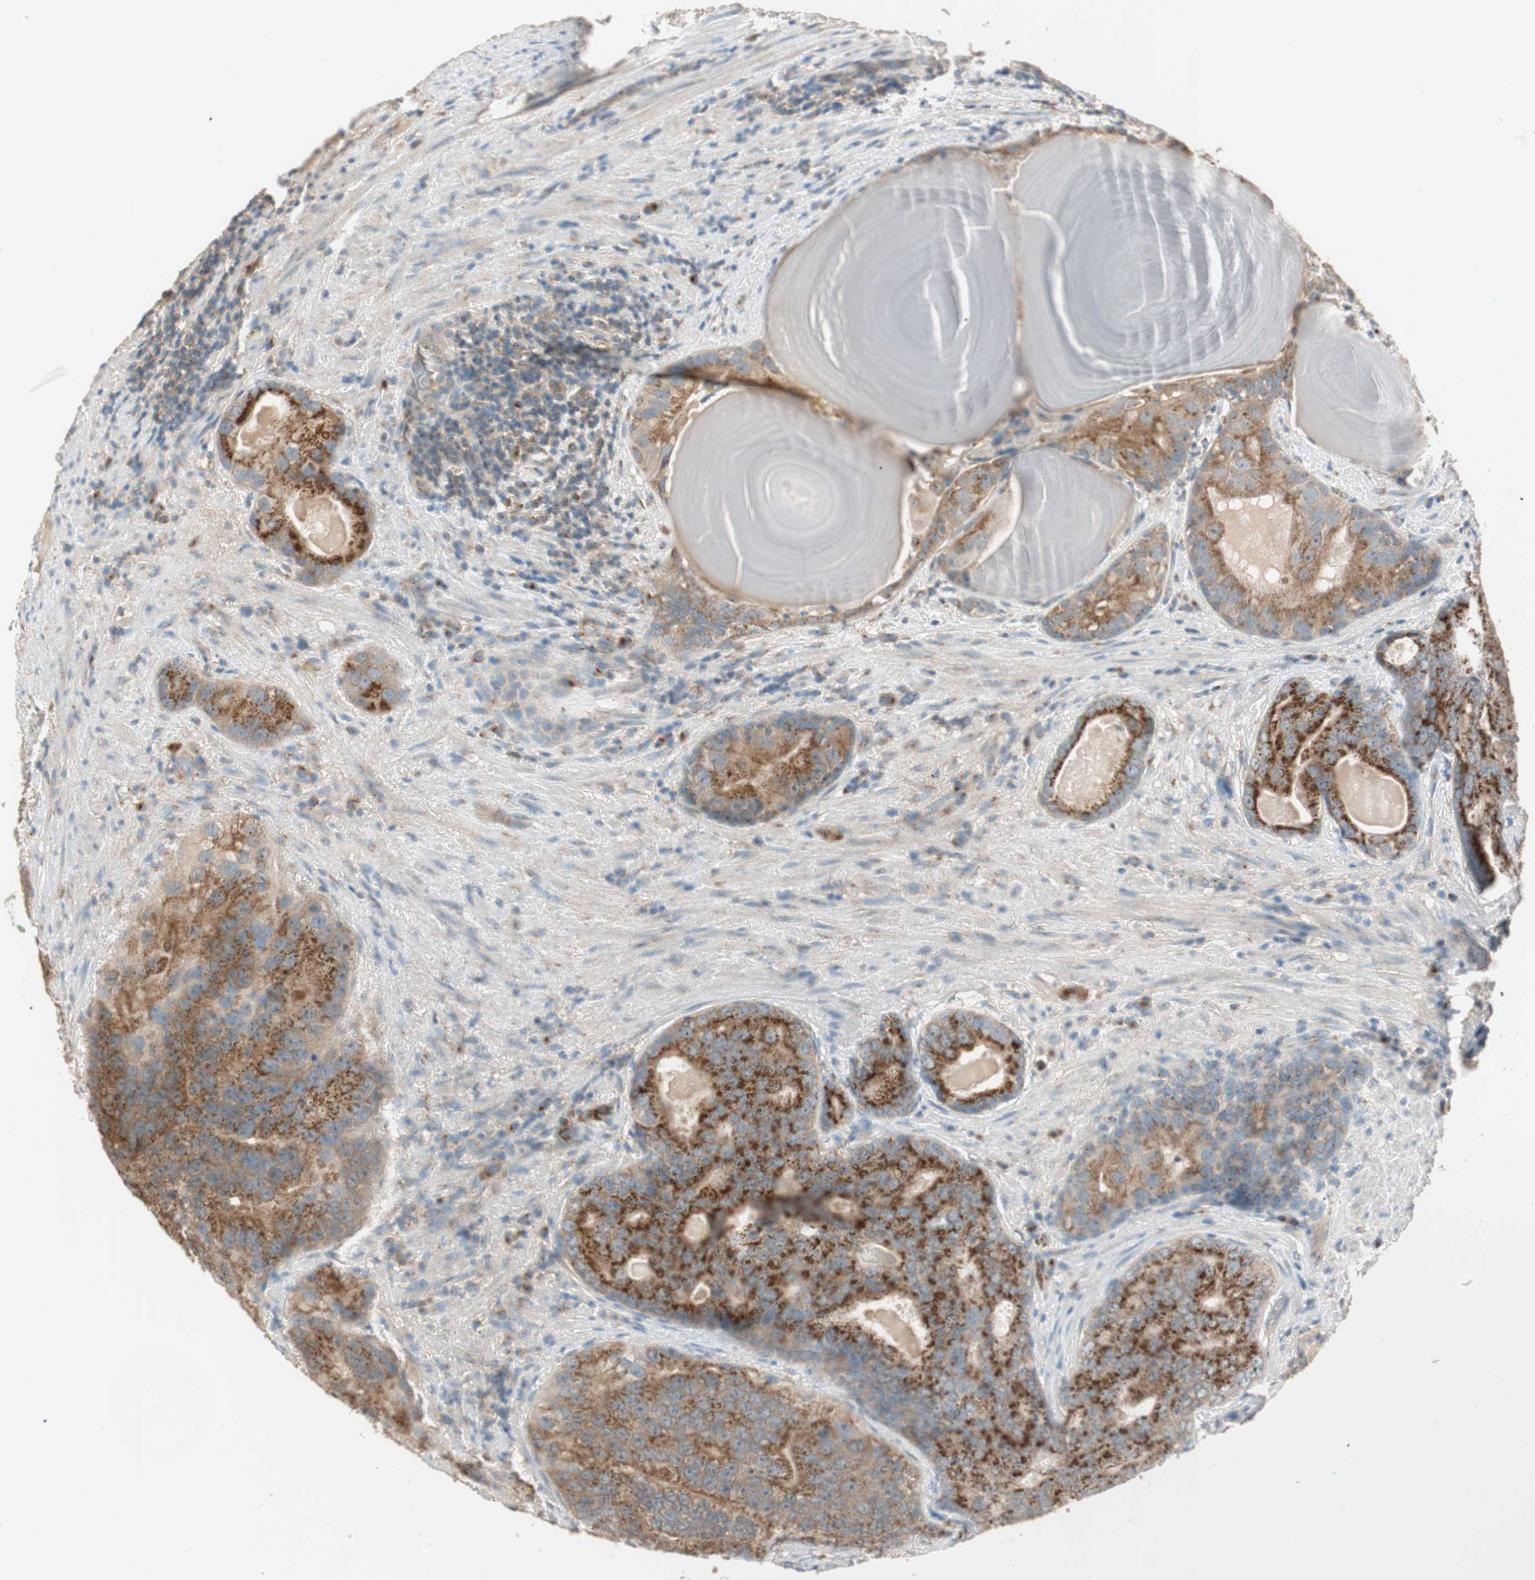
{"staining": {"intensity": "strong", "quantity": ">75%", "location": "cytoplasmic/membranous"}, "tissue": "prostate cancer", "cell_type": "Tumor cells", "image_type": "cancer", "snomed": [{"axis": "morphology", "description": "Adenocarcinoma, High grade"}, {"axis": "topography", "description": "Prostate"}], "caption": "Immunohistochemical staining of human high-grade adenocarcinoma (prostate) reveals high levels of strong cytoplasmic/membranous protein positivity in approximately >75% of tumor cells.", "gene": "SEC16A", "patient": {"sex": "male", "age": 66}}